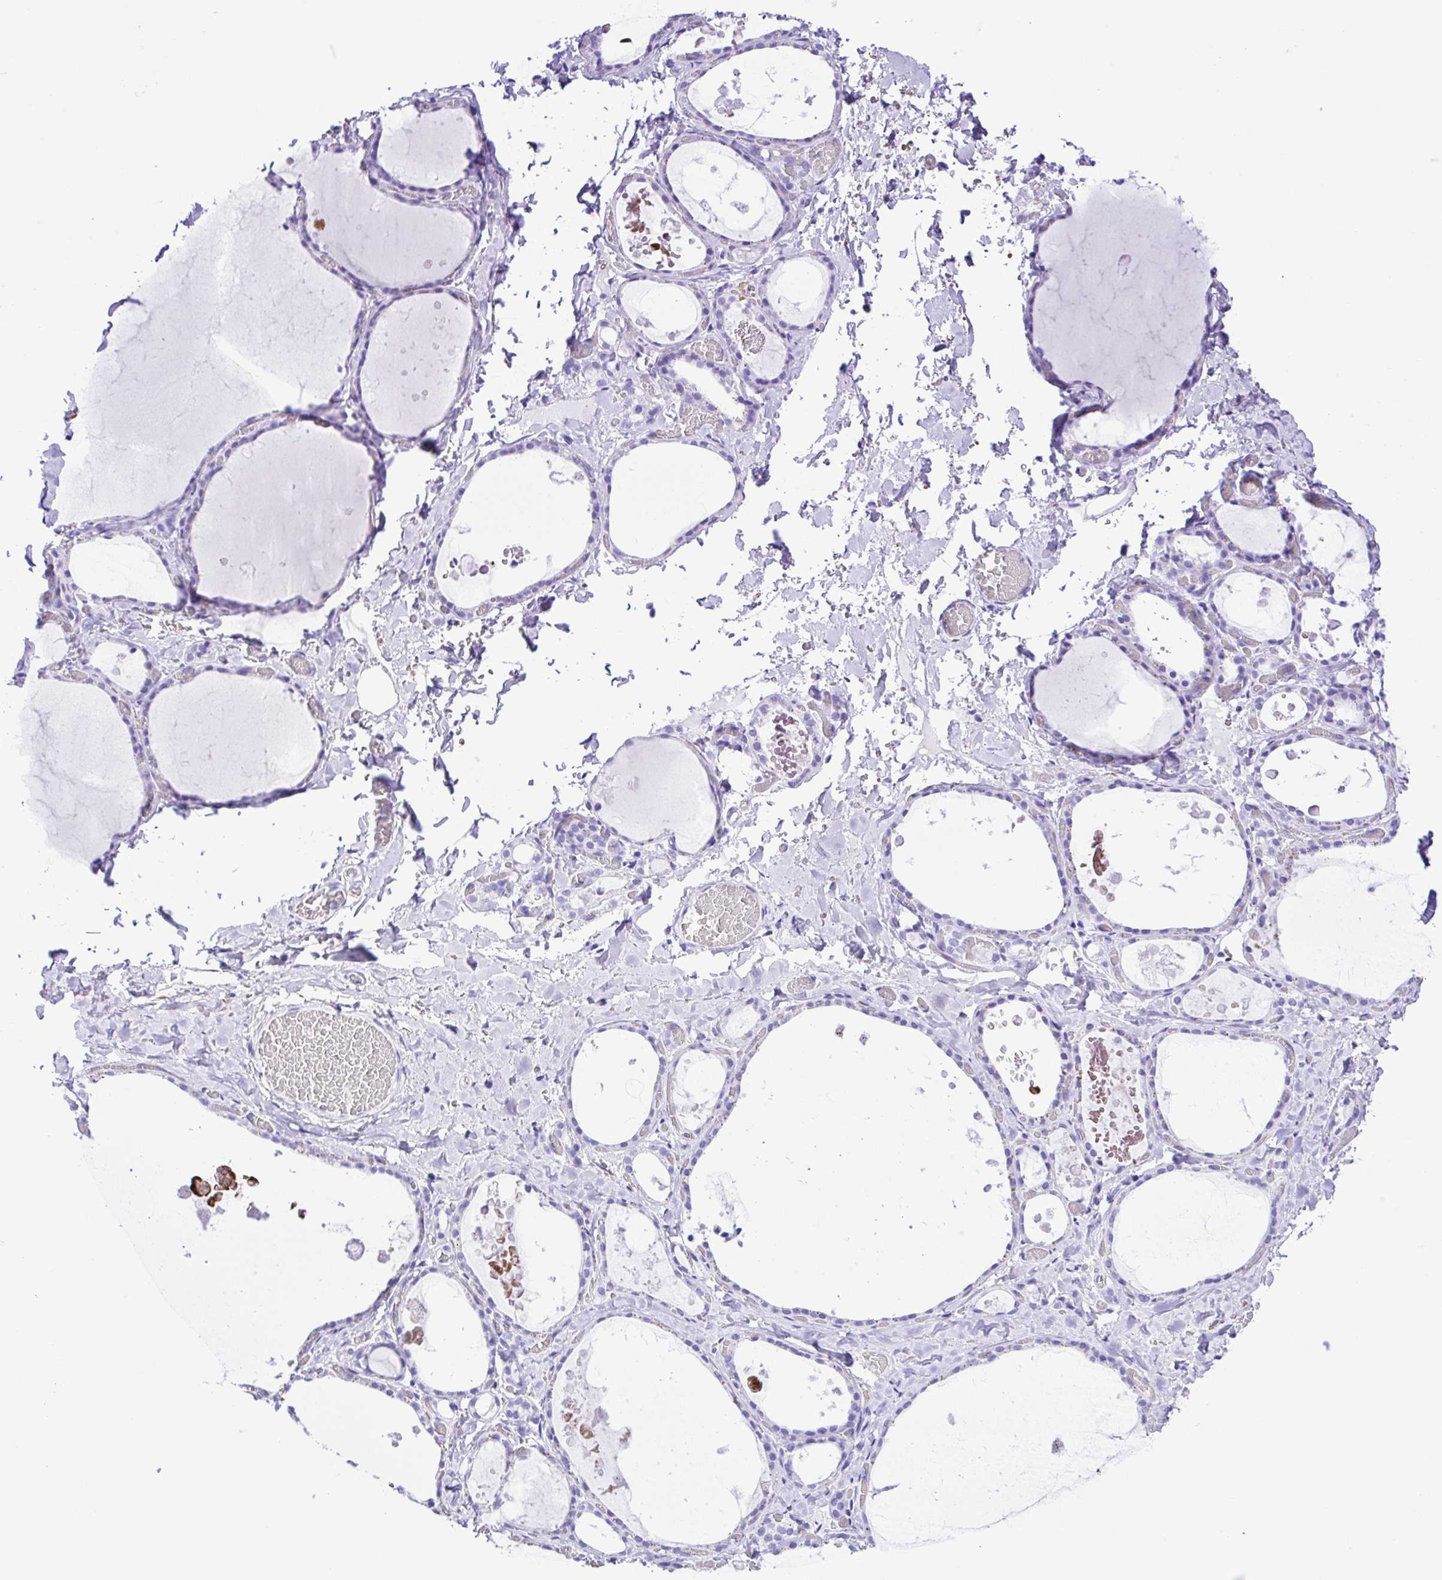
{"staining": {"intensity": "negative", "quantity": "none", "location": "none"}, "tissue": "thyroid gland", "cell_type": "Glandular cells", "image_type": "normal", "snomed": [{"axis": "morphology", "description": "Normal tissue, NOS"}, {"axis": "topography", "description": "Thyroid gland"}], "caption": "IHC of normal thyroid gland shows no positivity in glandular cells. (Brightfield microscopy of DAB (3,3'-diaminobenzidine) IHC at high magnification).", "gene": "SYT1", "patient": {"sex": "female", "age": 56}}